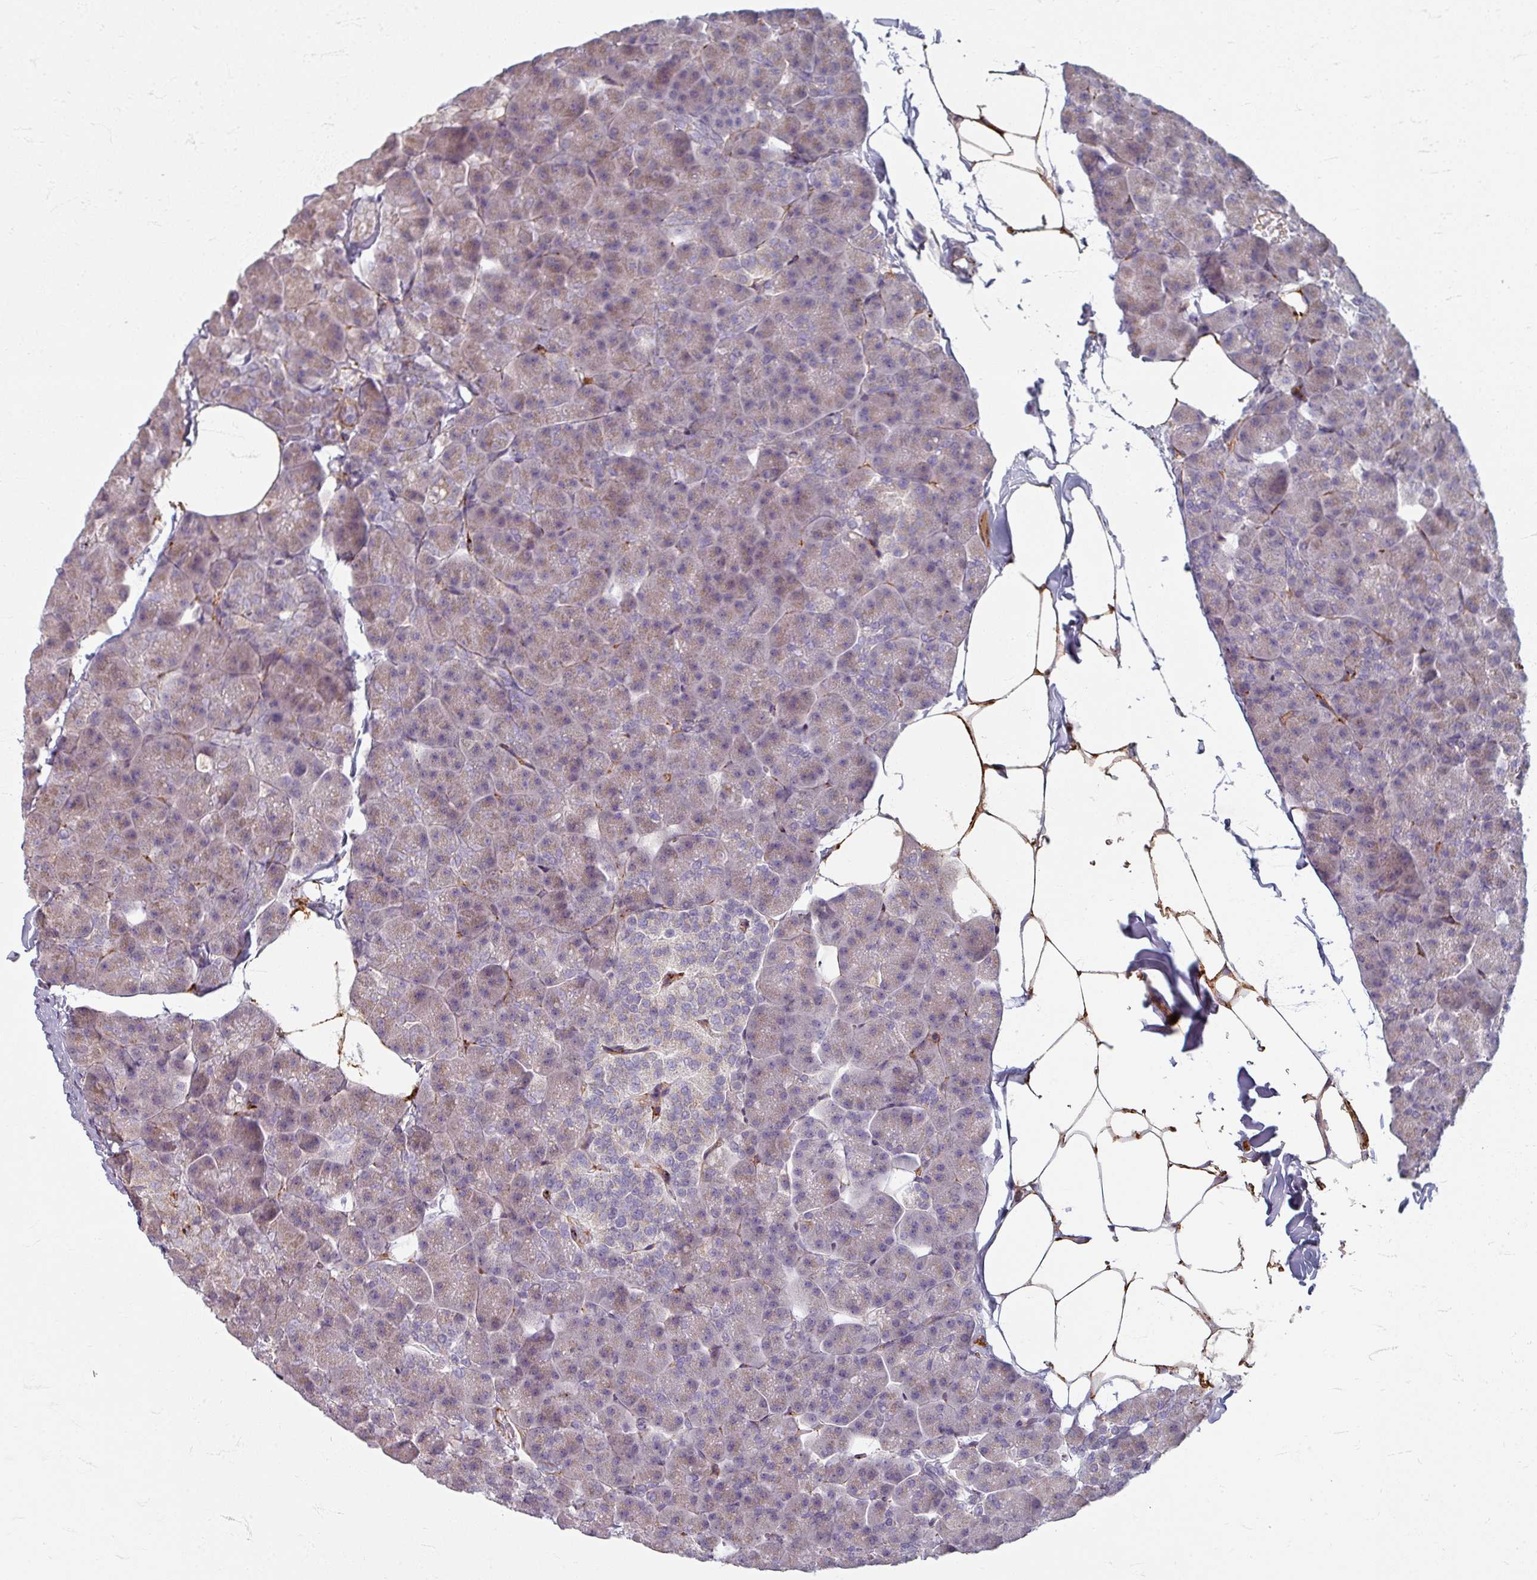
{"staining": {"intensity": "weak", "quantity": "<25%", "location": "cytoplasmic/membranous"}, "tissue": "pancreas", "cell_type": "Exocrine glandular cells", "image_type": "normal", "snomed": [{"axis": "morphology", "description": "Normal tissue, NOS"}, {"axis": "topography", "description": "Pancreas"}], "caption": "Immunohistochemistry image of benign pancreas stained for a protein (brown), which demonstrates no staining in exocrine glandular cells.", "gene": "GABARAPL1", "patient": {"sex": "male", "age": 35}}